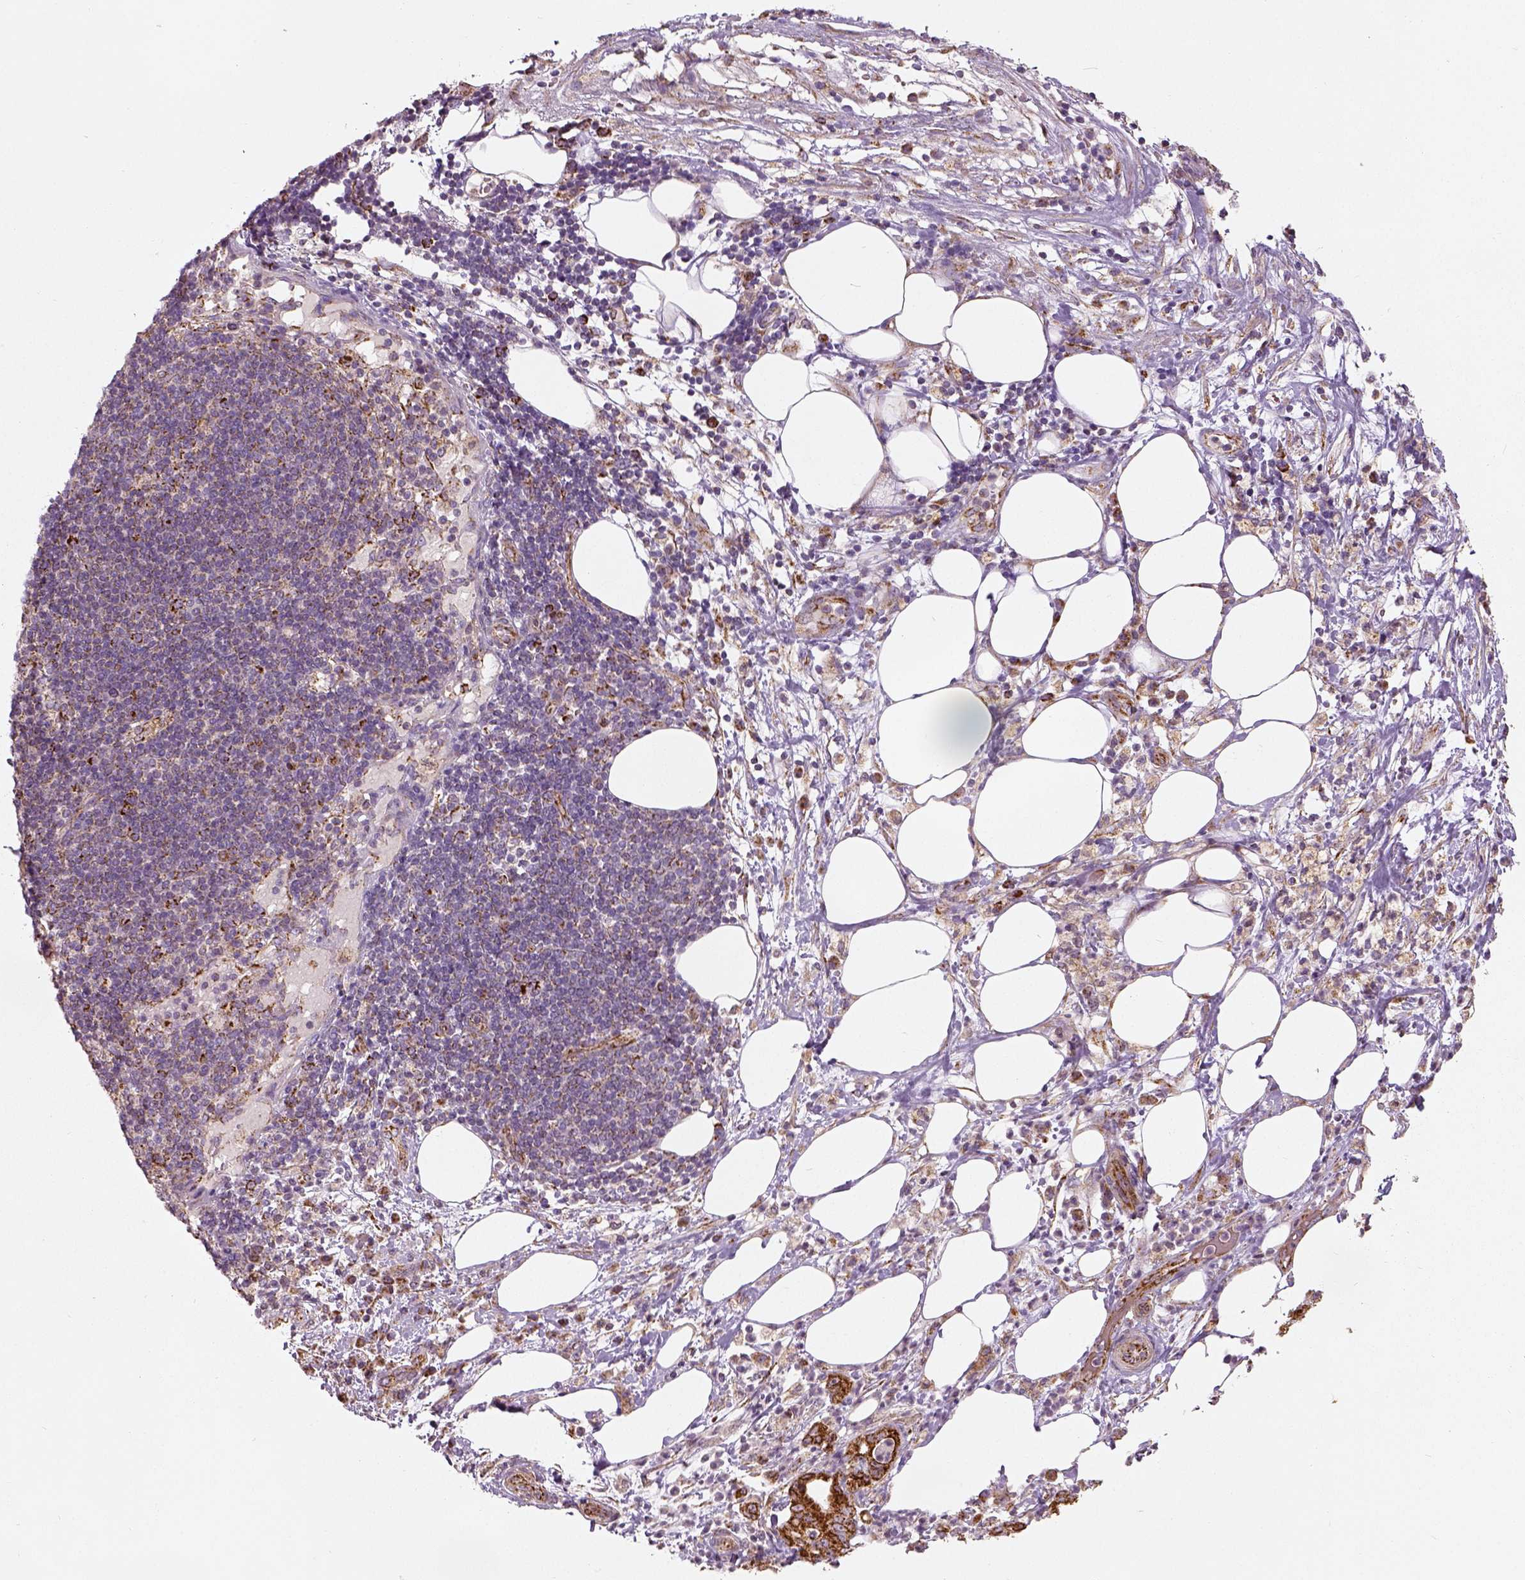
{"staining": {"intensity": "strong", "quantity": ">75%", "location": "cytoplasmic/membranous"}, "tissue": "pancreatic cancer", "cell_type": "Tumor cells", "image_type": "cancer", "snomed": [{"axis": "morphology", "description": "Adenocarcinoma, NOS"}, {"axis": "topography", "description": "Pancreas"}], "caption": "Adenocarcinoma (pancreatic) tissue demonstrates strong cytoplasmic/membranous staining in about >75% of tumor cells, visualized by immunohistochemistry.", "gene": "PGAM5", "patient": {"sex": "male", "age": 71}}